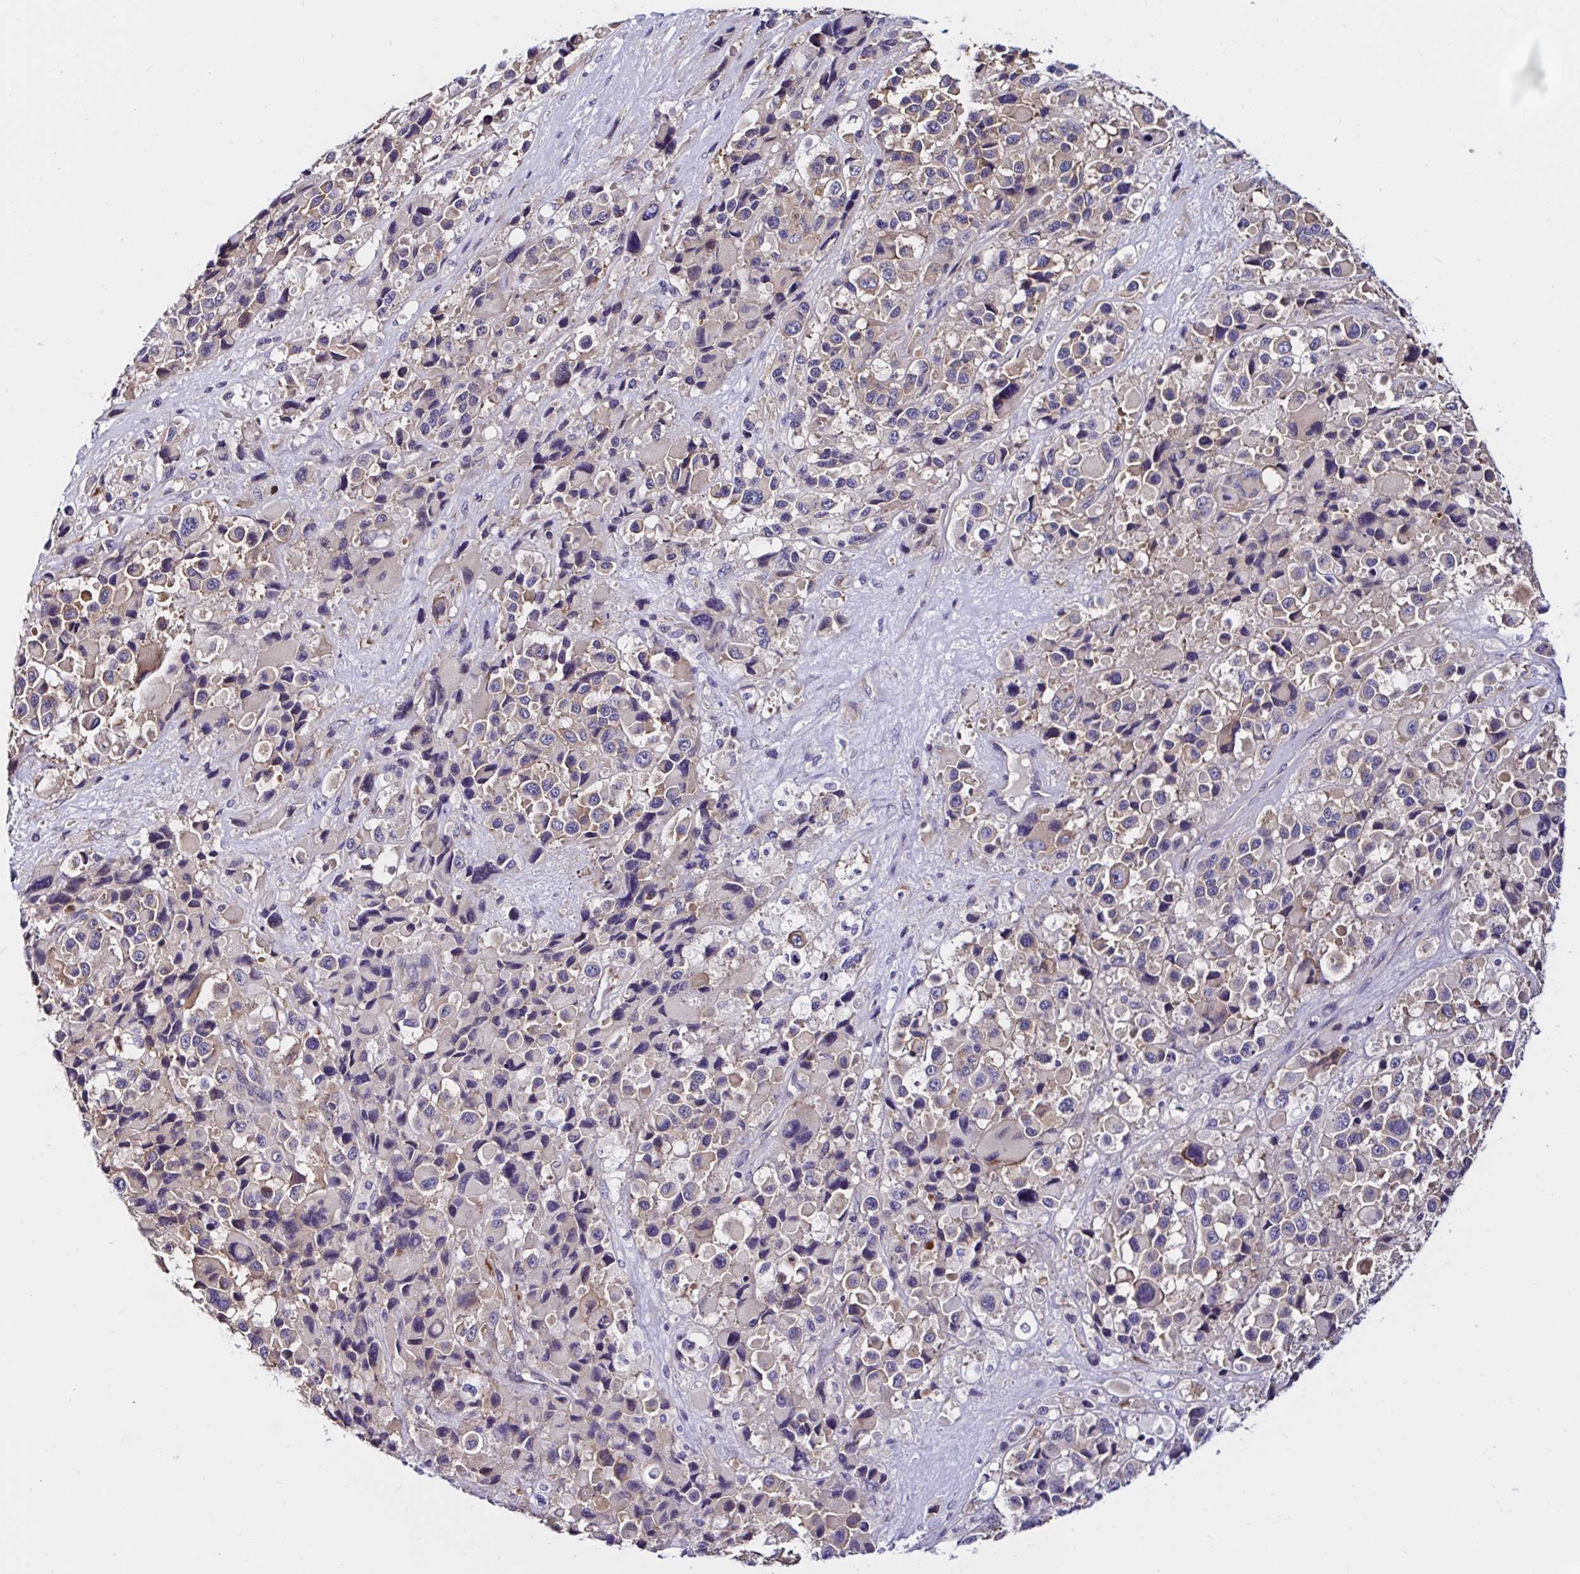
{"staining": {"intensity": "weak", "quantity": ">75%", "location": "cytoplasmic/membranous"}, "tissue": "melanoma", "cell_type": "Tumor cells", "image_type": "cancer", "snomed": [{"axis": "morphology", "description": "Malignant melanoma, Metastatic site"}, {"axis": "topography", "description": "Lymph node"}], "caption": "IHC histopathology image of neoplastic tissue: human melanoma stained using IHC exhibits low levels of weak protein expression localized specifically in the cytoplasmic/membranous of tumor cells, appearing as a cytoplasmic/membranous brown color.", "gene": "VSIG2", "patient": {"sex": "female", "age": 65}}